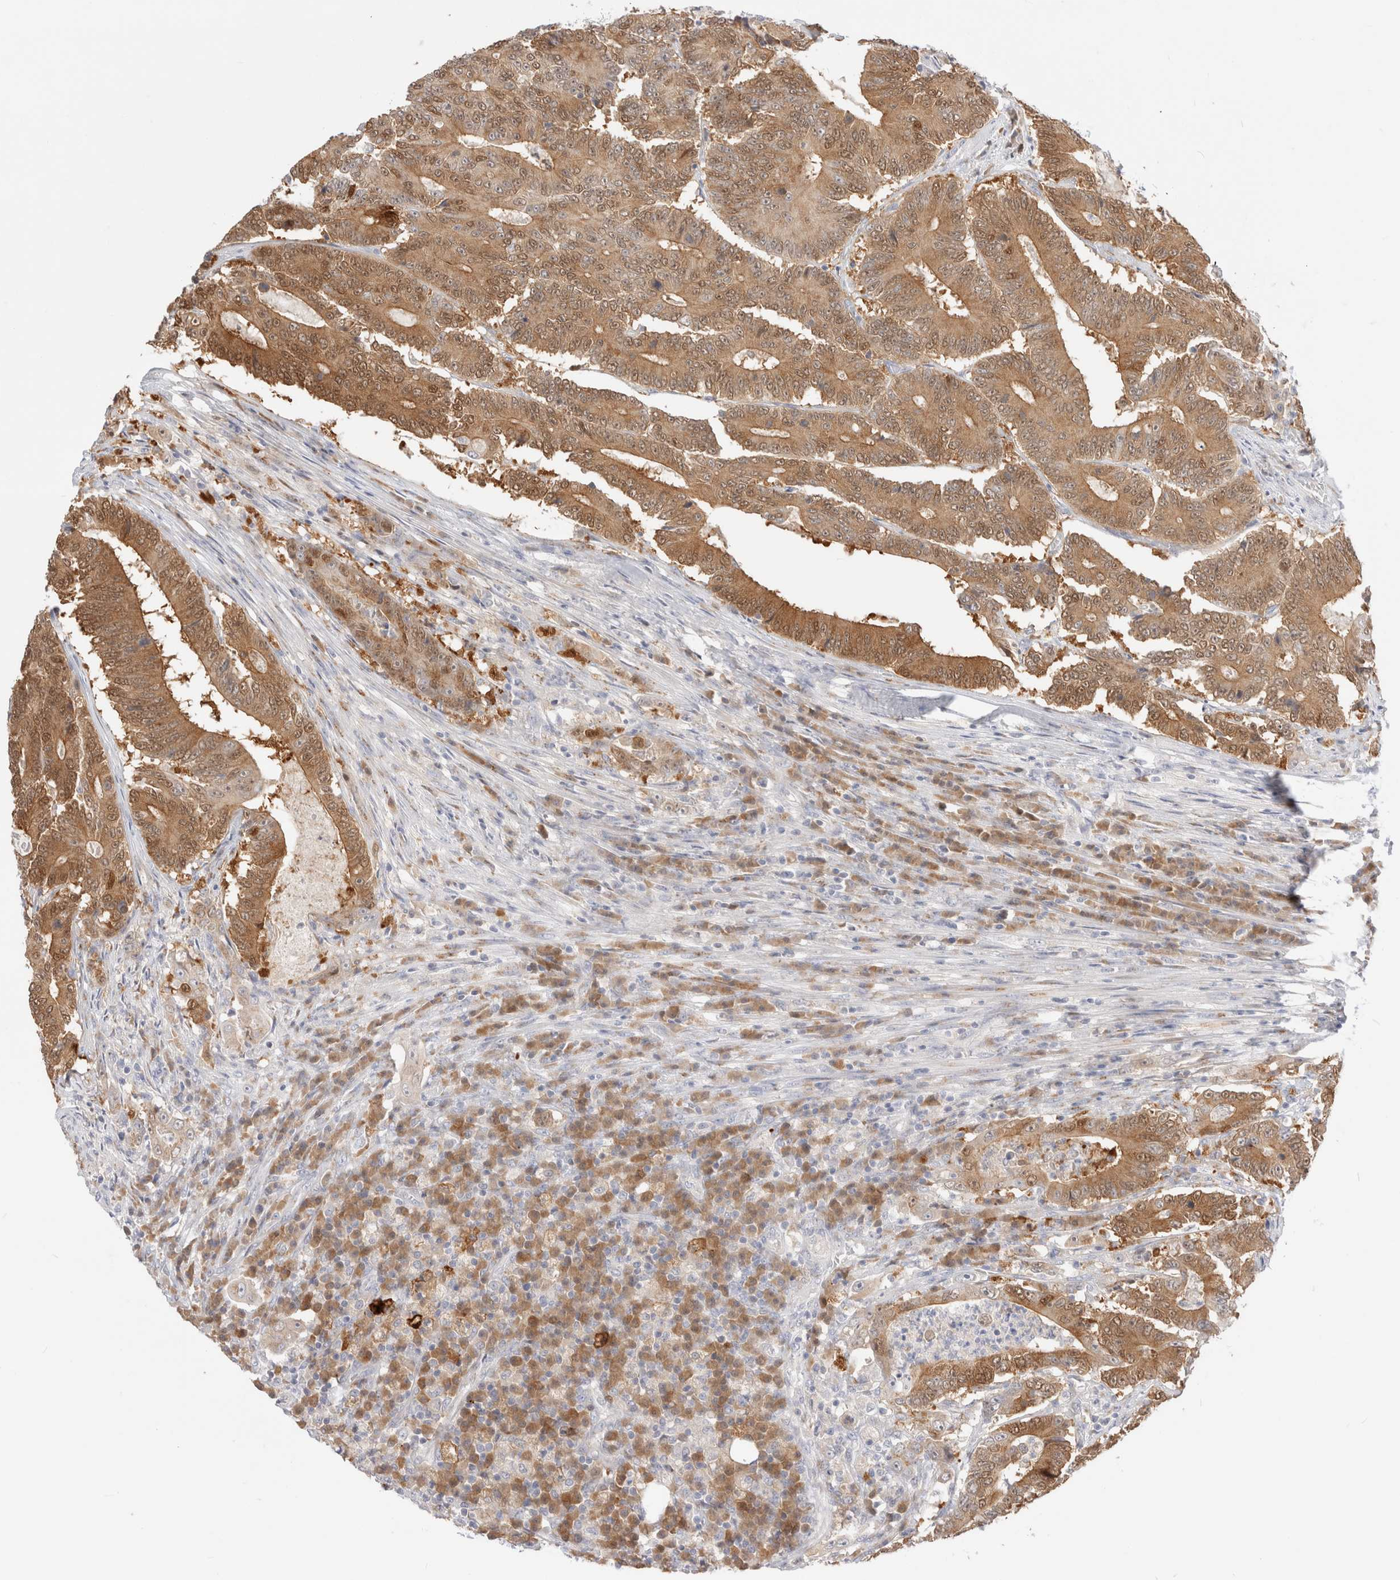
{"staining": {"intensity": "moderate", "quantity": ">75%", "location": "cytoplasmic/membranous,nuclear"}, "tissue": "colorectal cancer", "cell_type": "Tumor cells", "image_type": "cancer", "snomed": [{"axis": "morphology", "description": "Adenocarcinoma, NOS"}, {"axis": "topography", "description": "Colon"}], "caption": "Immunohistochemistry micrograph of neoplastic tissue: adenocarcinoma (colorectal) stained using IHC shows medium levels of moderate protein expression localized specifically in the cytoplasmic/membranous and nuclear of tumor cells, appearing as a cytoplasmic/membranous and nuclear brown color.", "gene": "EFCAB13", "patient": {"sex": "male", "age": 83}}